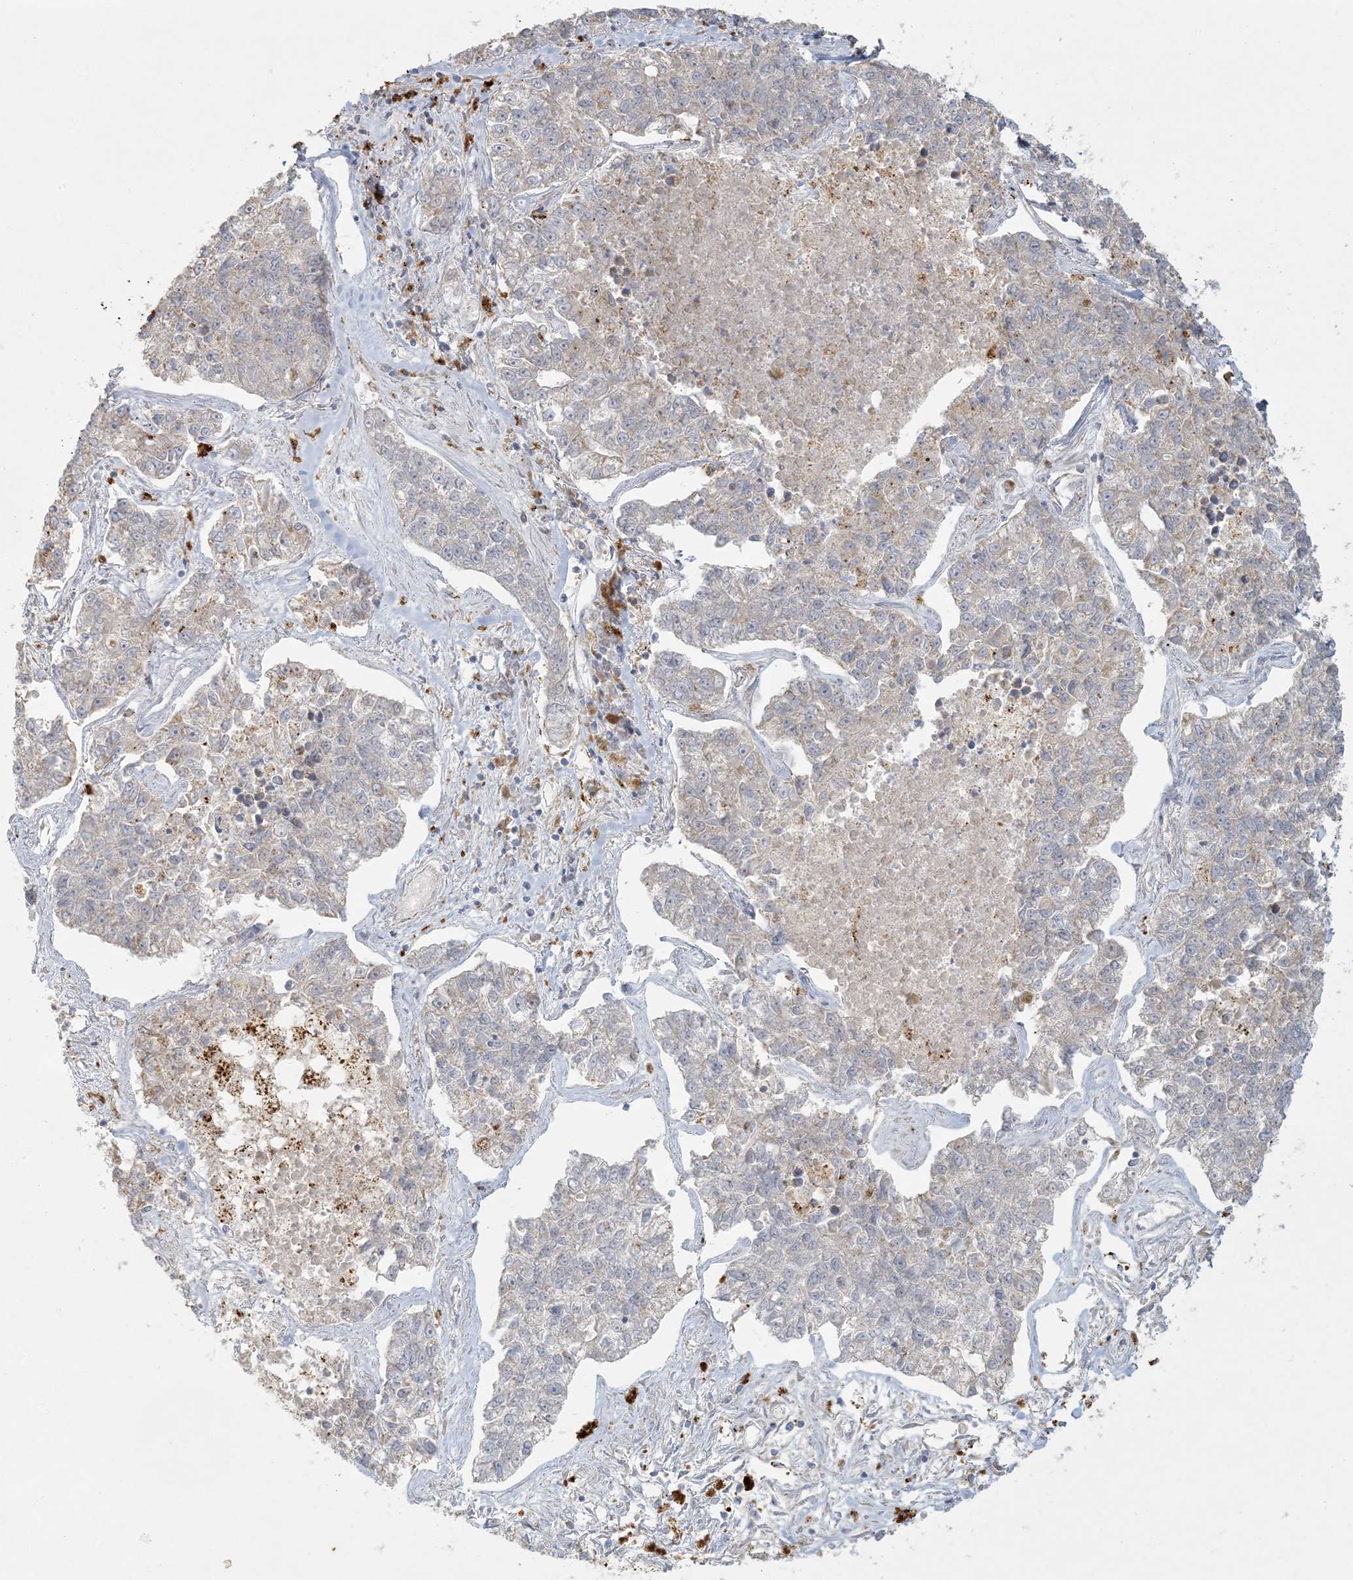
{"staining": {"intensity": "weak", "quantity": "<25%", "location": "cytoplasmic/membranous"}, "tissue": "lung cancer", "cell_type": "Tumor cells", "image_type": "cancer", "snomed": [{"axis": "morphology", "description": "Adenocarcinoma, NOS"}, {"axis": "topography", "description": "Lung"}], "caption": "The immunohistochemistry photomicrograph has no significant staining in tumor cells of lung adenocarcinoma tissue.", "gene": "MCAT", "patient": {"sex": "male", "age": 49}}